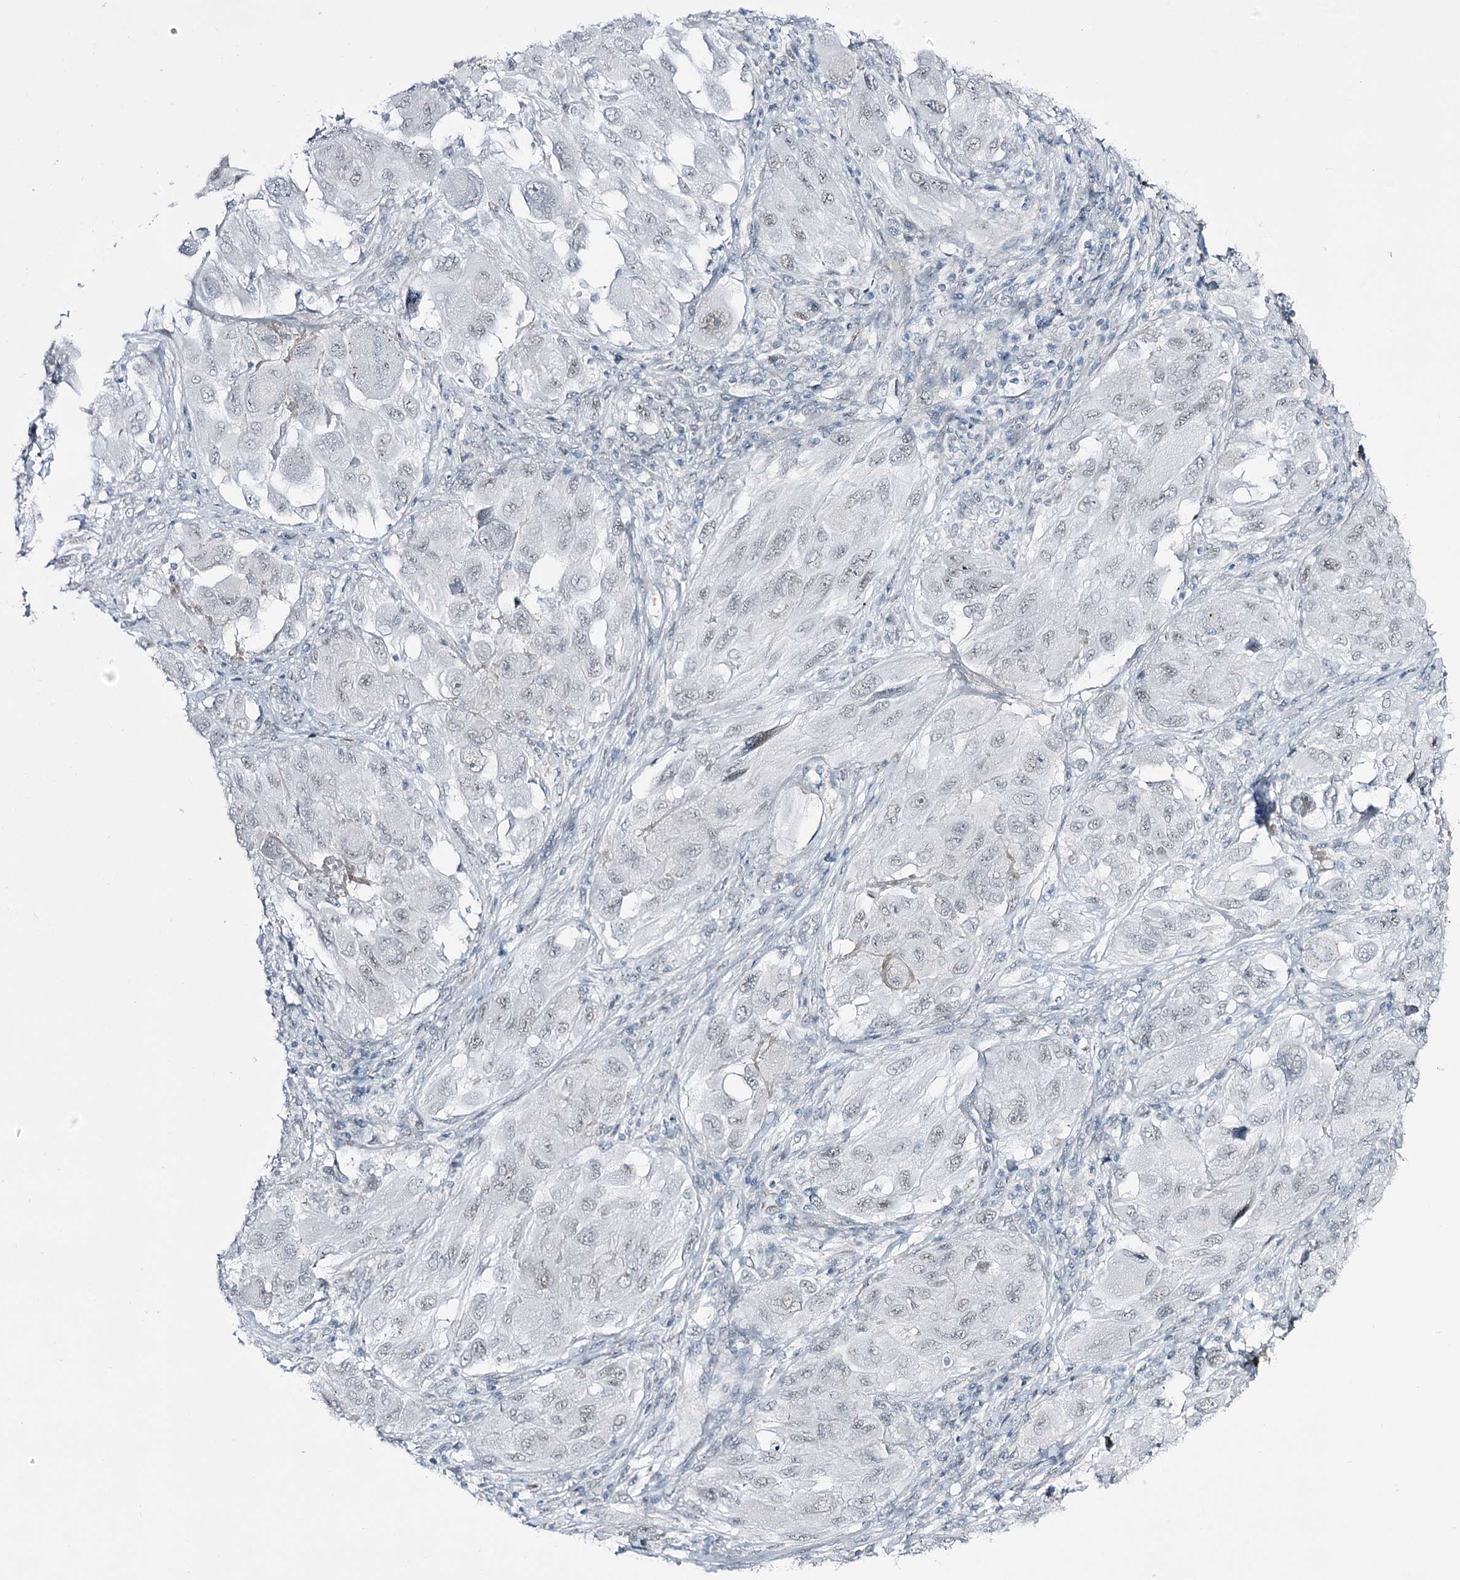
{"staining": {"intensity": "negative", "quantity": "none", "location": "none"}, "tissue": "melanoma", "cell_type": "Tumor cells", "image_type": "cancer", "snomed": [{"axis": "morphology", "description": "Malignant melanoma, NOS"}, {"axis": "topography", "description": "Skin"}], "caption": "Tumor cells are negative for brown protein staining in malignant melanoma.", "gene": "RBM15B", "patient": {"sex": "female", "age": 91}}